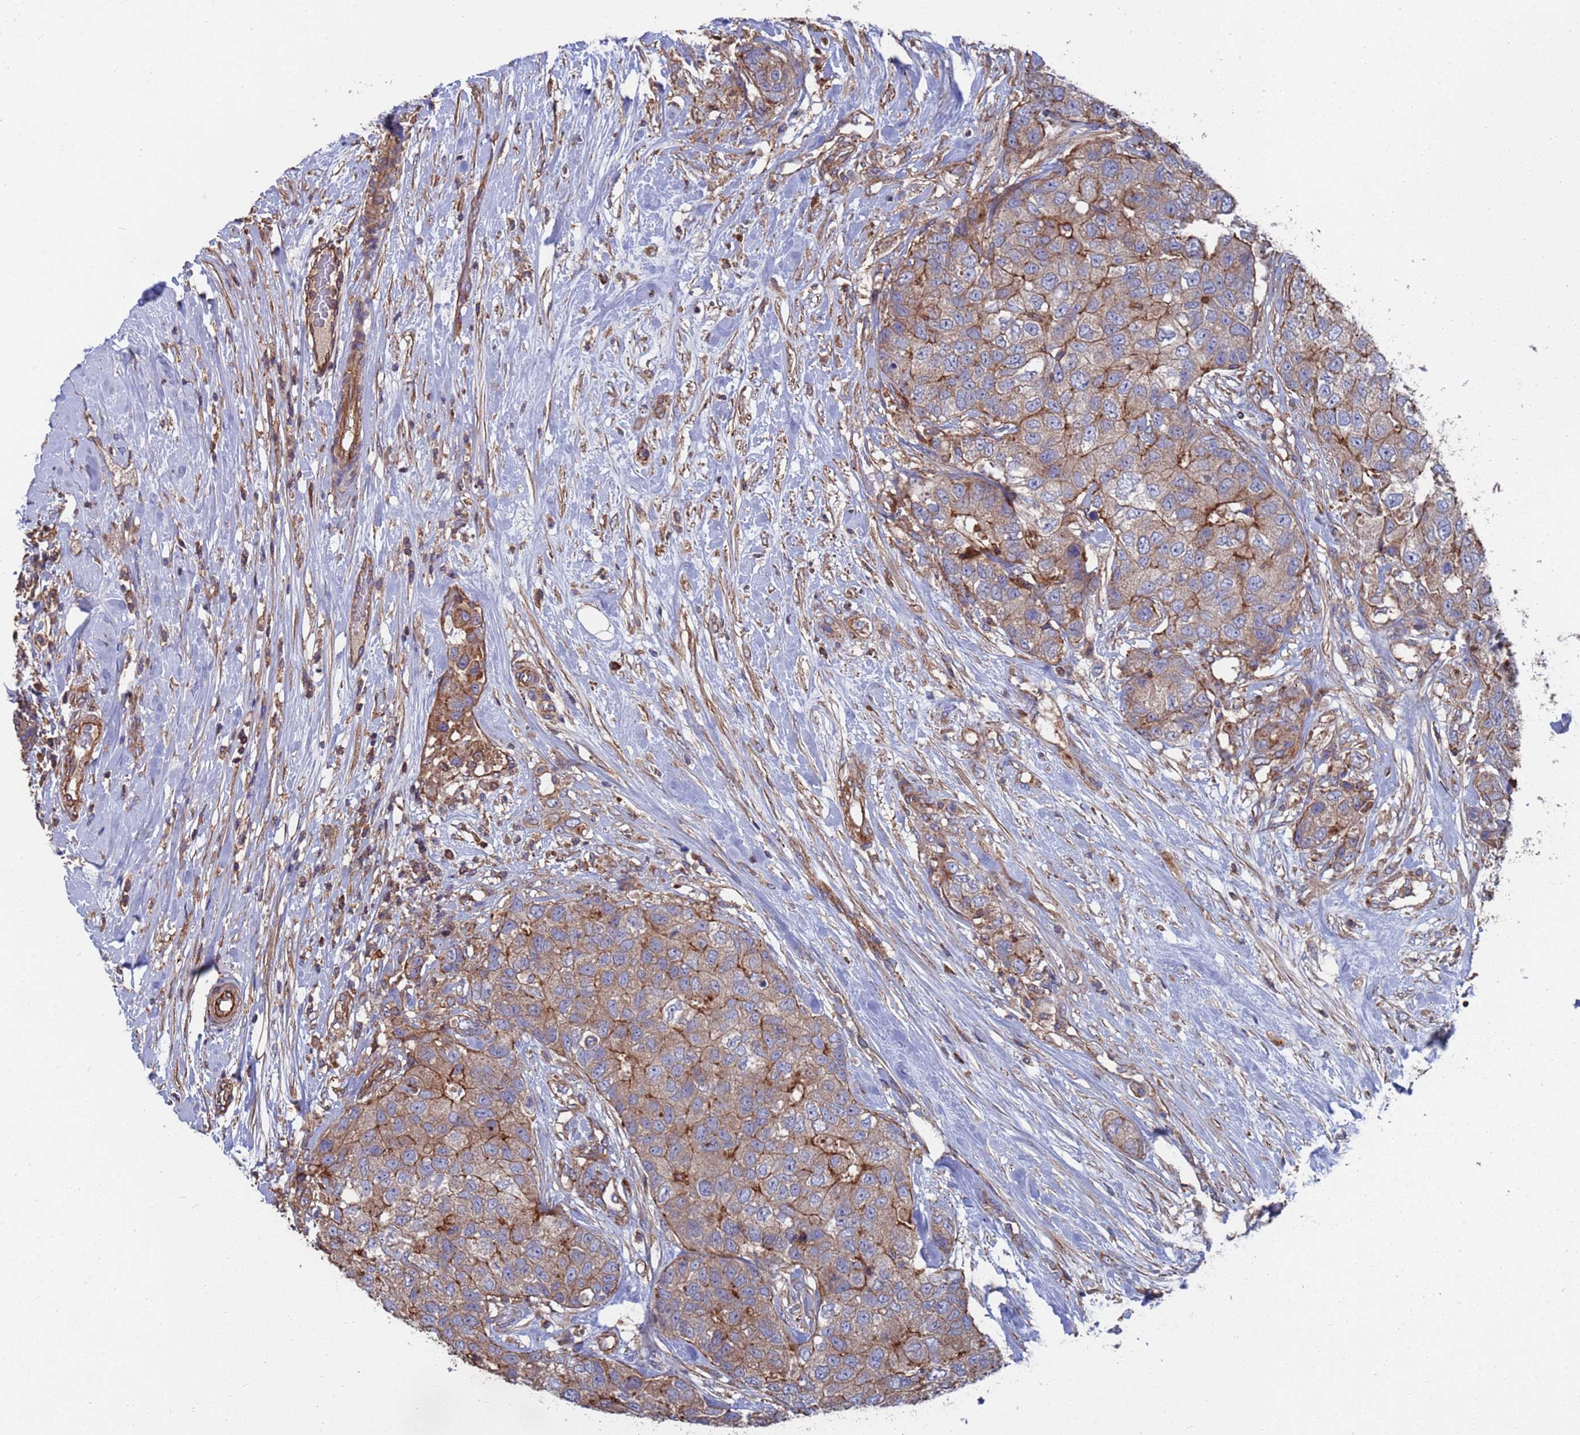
{"staining": {"intensity": "moderate", "quantity": "25%-75%", "location": "cytoplasmic/membranous"}, "tissue": "breast cancer", "cell_type": "Tumor cells", "image_type": "cancer", "snomed": [{"axis": "morphology", "description": "Duct carcinoma"}, {"axis": "topography", "description": "Breast"}], "caption": "DAB (3,3'-diaminobenzidine) immunohistochemical staining of breast cancer (infiltrating ductal carcinoma) shows moderate cytoplasmic/membranous protein positivity in about 25%-75% of tumor cells.", "gene": "PYCR1", "patient": {"sex": "female", "age": 62}}